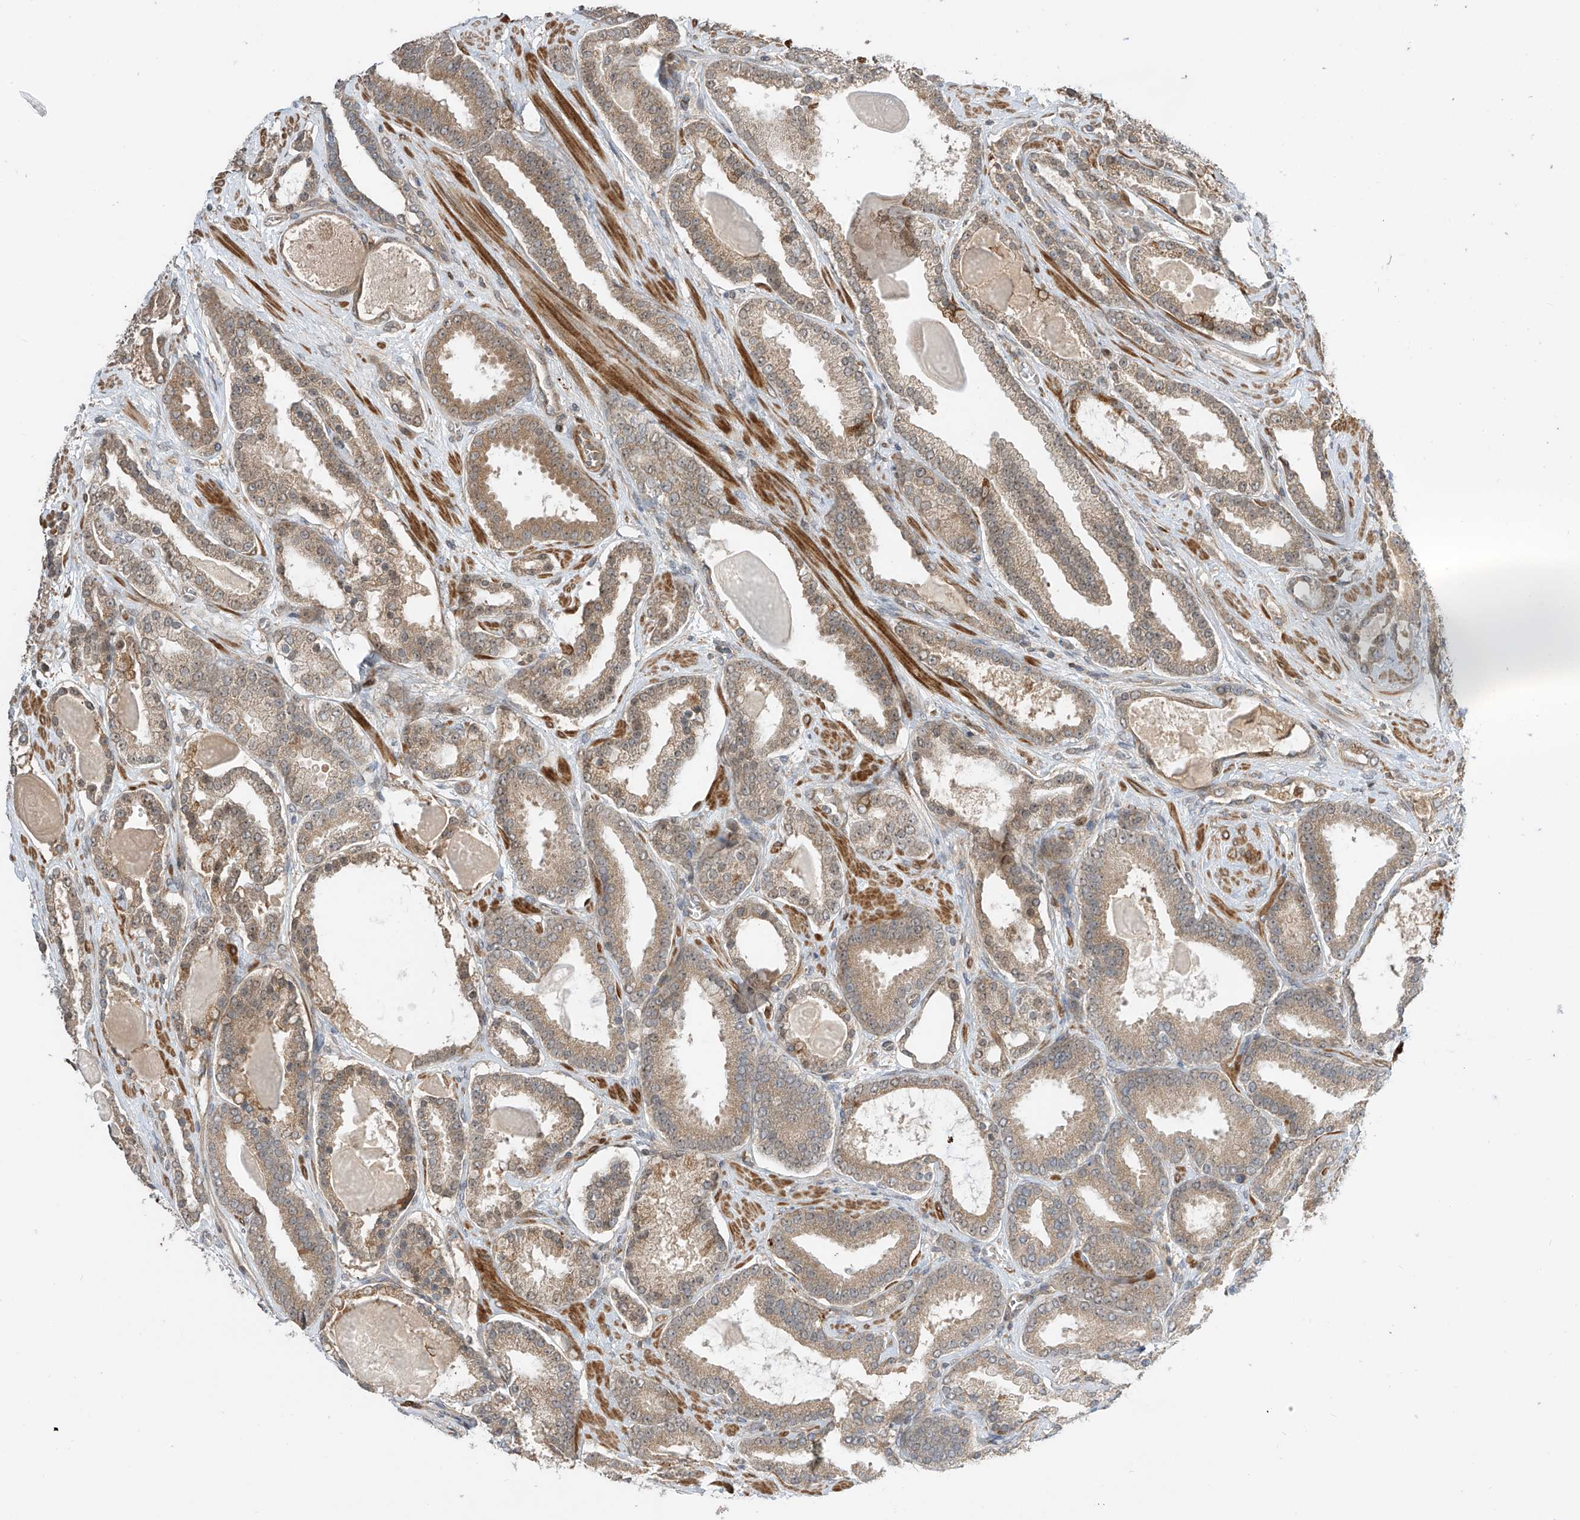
{"staining": {"intensity": "weak", "quantity": "25%-75%", "location": "cytoplasmic/membranous"}, "tissue": "prostate cancer", "cell_type": "Tumor cells", "image_type": "cancer", "snomed": [{"axis": "morphology", "description": "Adenocarcinoma, High grade"}, {"axis": "topography", "description": "Prostate"}], "caption": "Immunohistochemistry (IHC) staining of high-grade adenocarcinoma (prostate), which displays low levels of weak cytoplasmic/membranous staining in approximately 25%-75% of tumor cells indicating weak cytoplasmic/membranous protein positivity. The staining was performed using DAB (3,3'-diaminobenzidine) (brown) for protein detection and nuclei were counterstained in hematoxylin (blue).", "gene": "ATAD2B", "patient": {"sex": "male", "age": 60}}